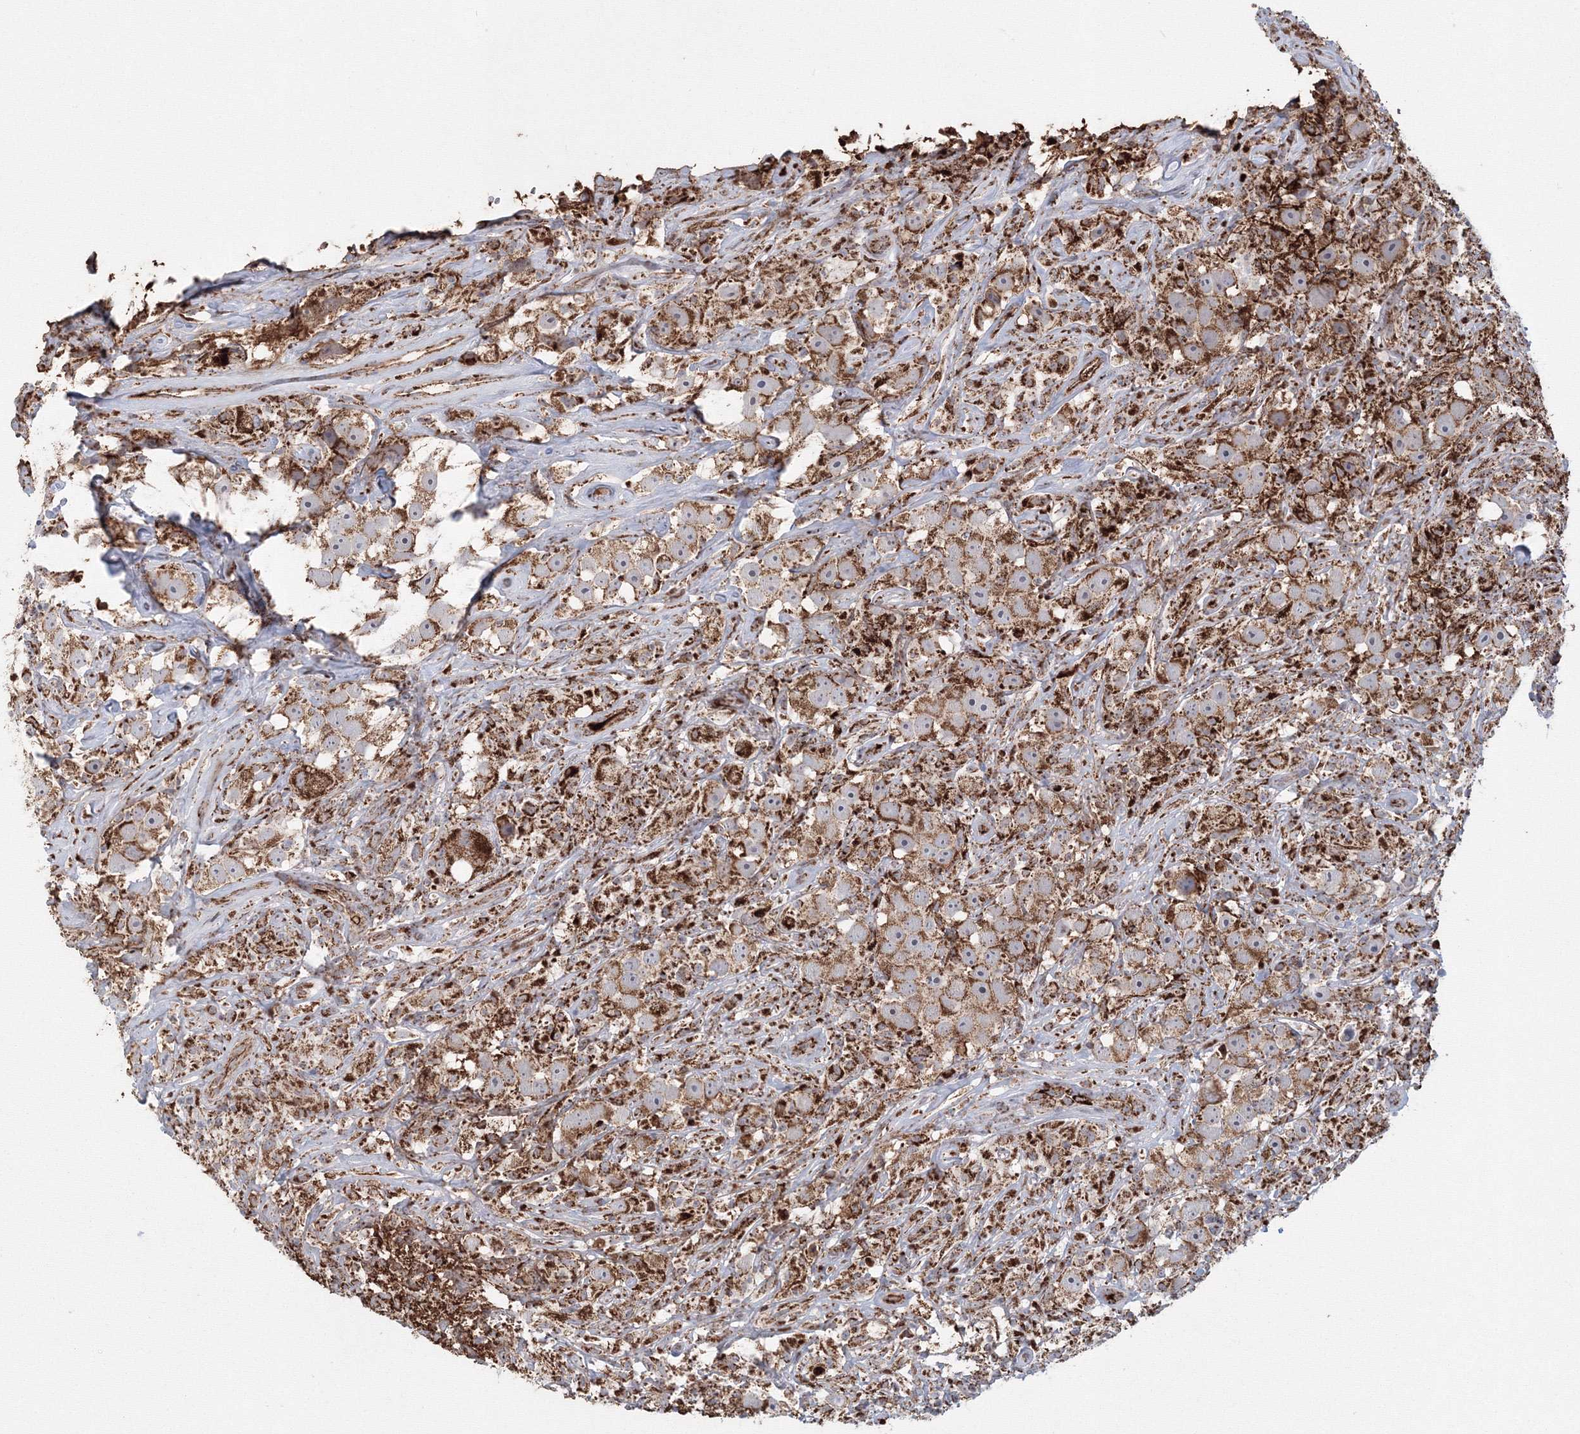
{"staining": {"intensity": "strong", "quantity": ">75%", "location": "cytoplasmic/membranous"}, "tissue": "testis cancer", "cell_type": "Tumor cells", "image_type": "cancer", "snomed": [{"axis": "morphology", "description": "Seminoma, NOS"}, {"axis": "topography", "description": "Testis"}], "caption": "Strong cytoplasmic/membranous positivity is appreciated in about >75% of tumor cells in seminoma (testis).", "gene": "GRPEL1", "patient": {"sex": "male", "age": 49}}